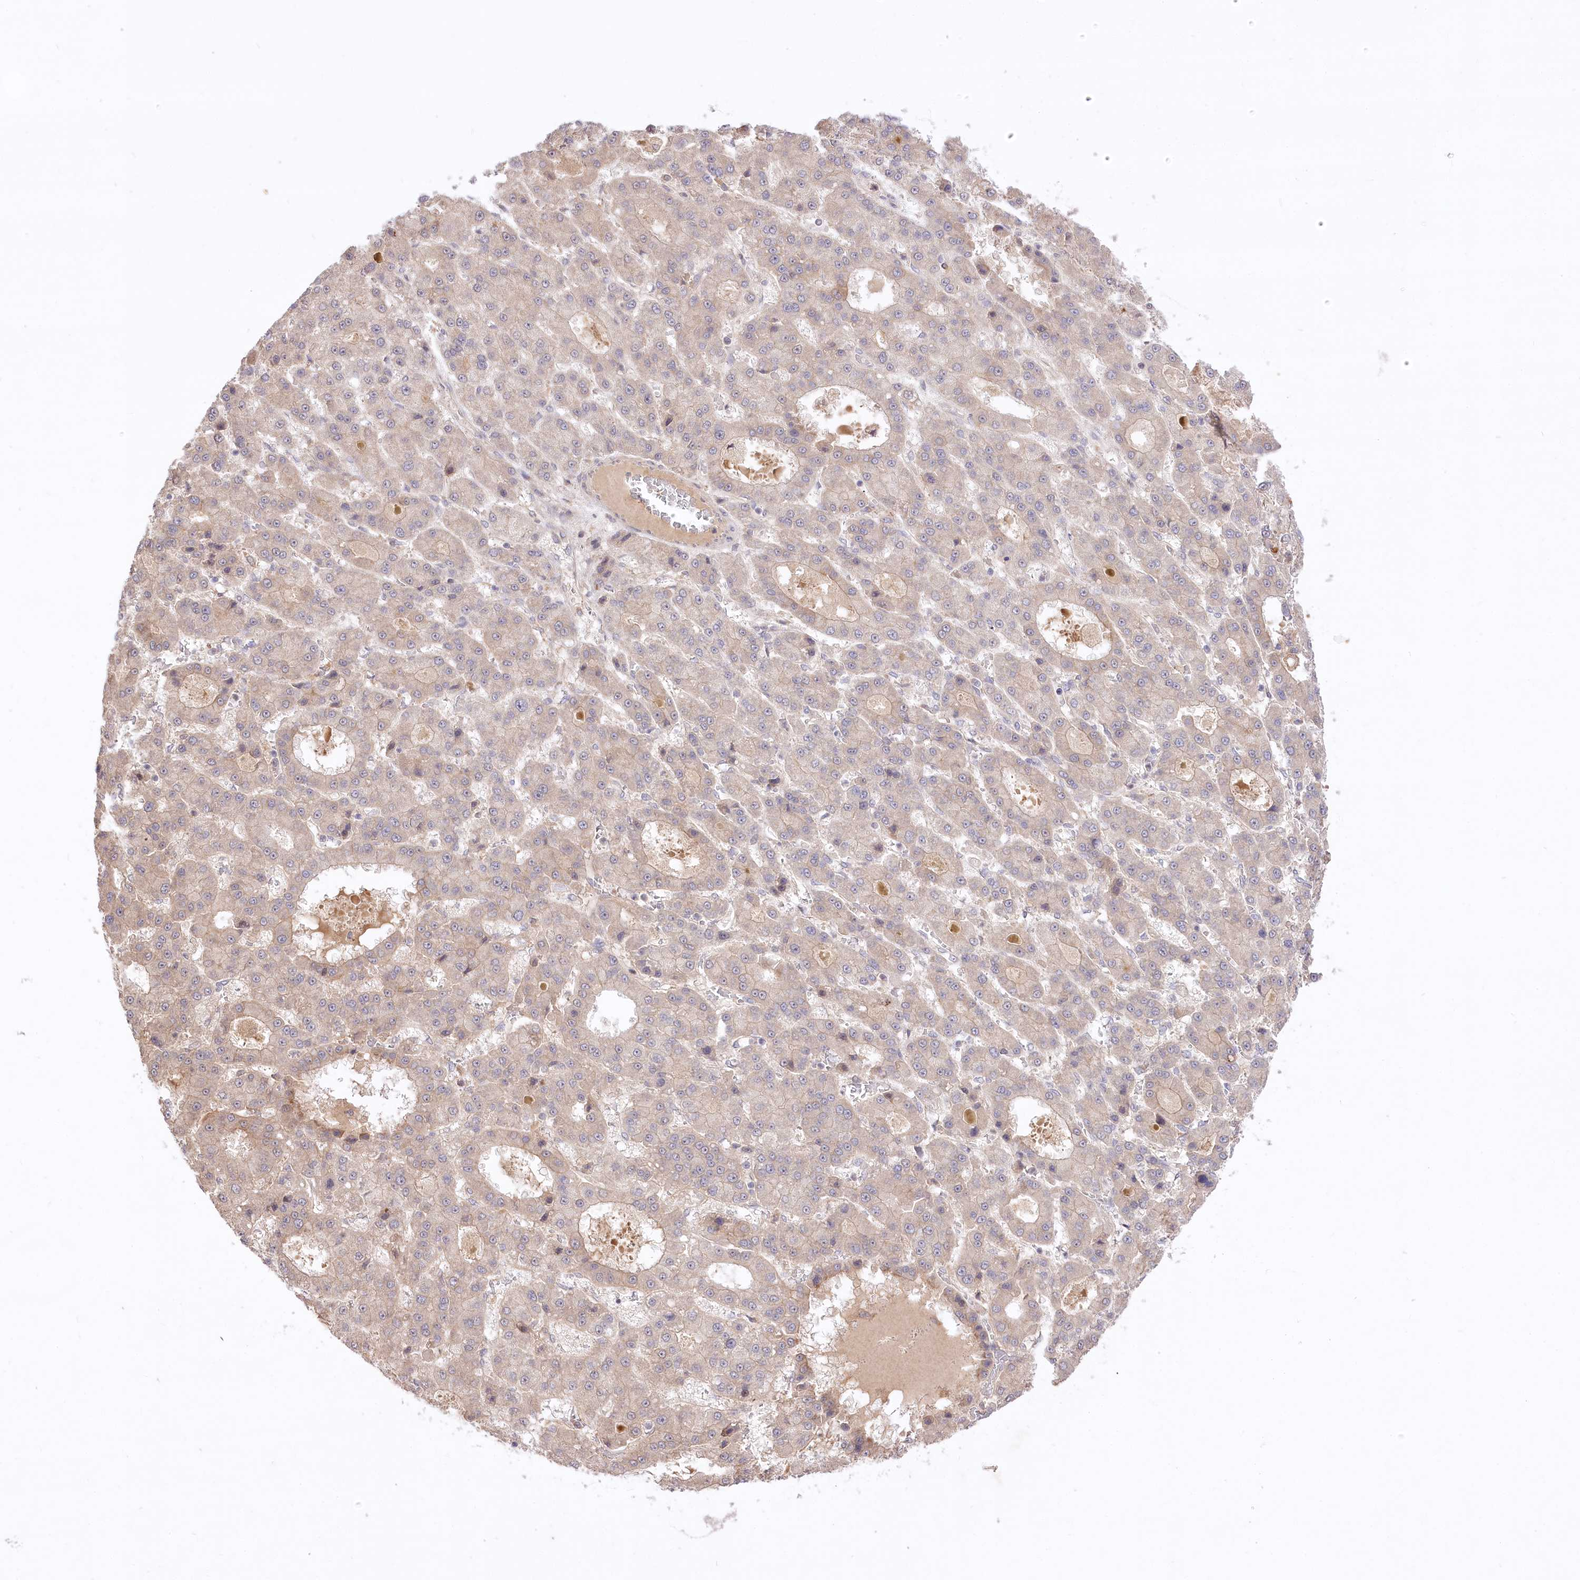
{"staining": {"intensity": "weak", "quantity": ">75%", "location": "cytoplasmic/membranous"}, "tissue": "liver cancer", "cell_type": "Tumor cells", "image_type": "cancer", "snomed": [{"axis": "morphology", "description": "Carcinoma, Hepatocellular, NOS"}, {"axis": "topography", "description": "Liver"}], "caption": "Liver cancer tissue displays weak cytoplasmic/membranous expression in about >75% of tumor cells, visualized by immunohistochemistry.", "gene": "HELT", "patient": {"sex": "male", "age": 70}}